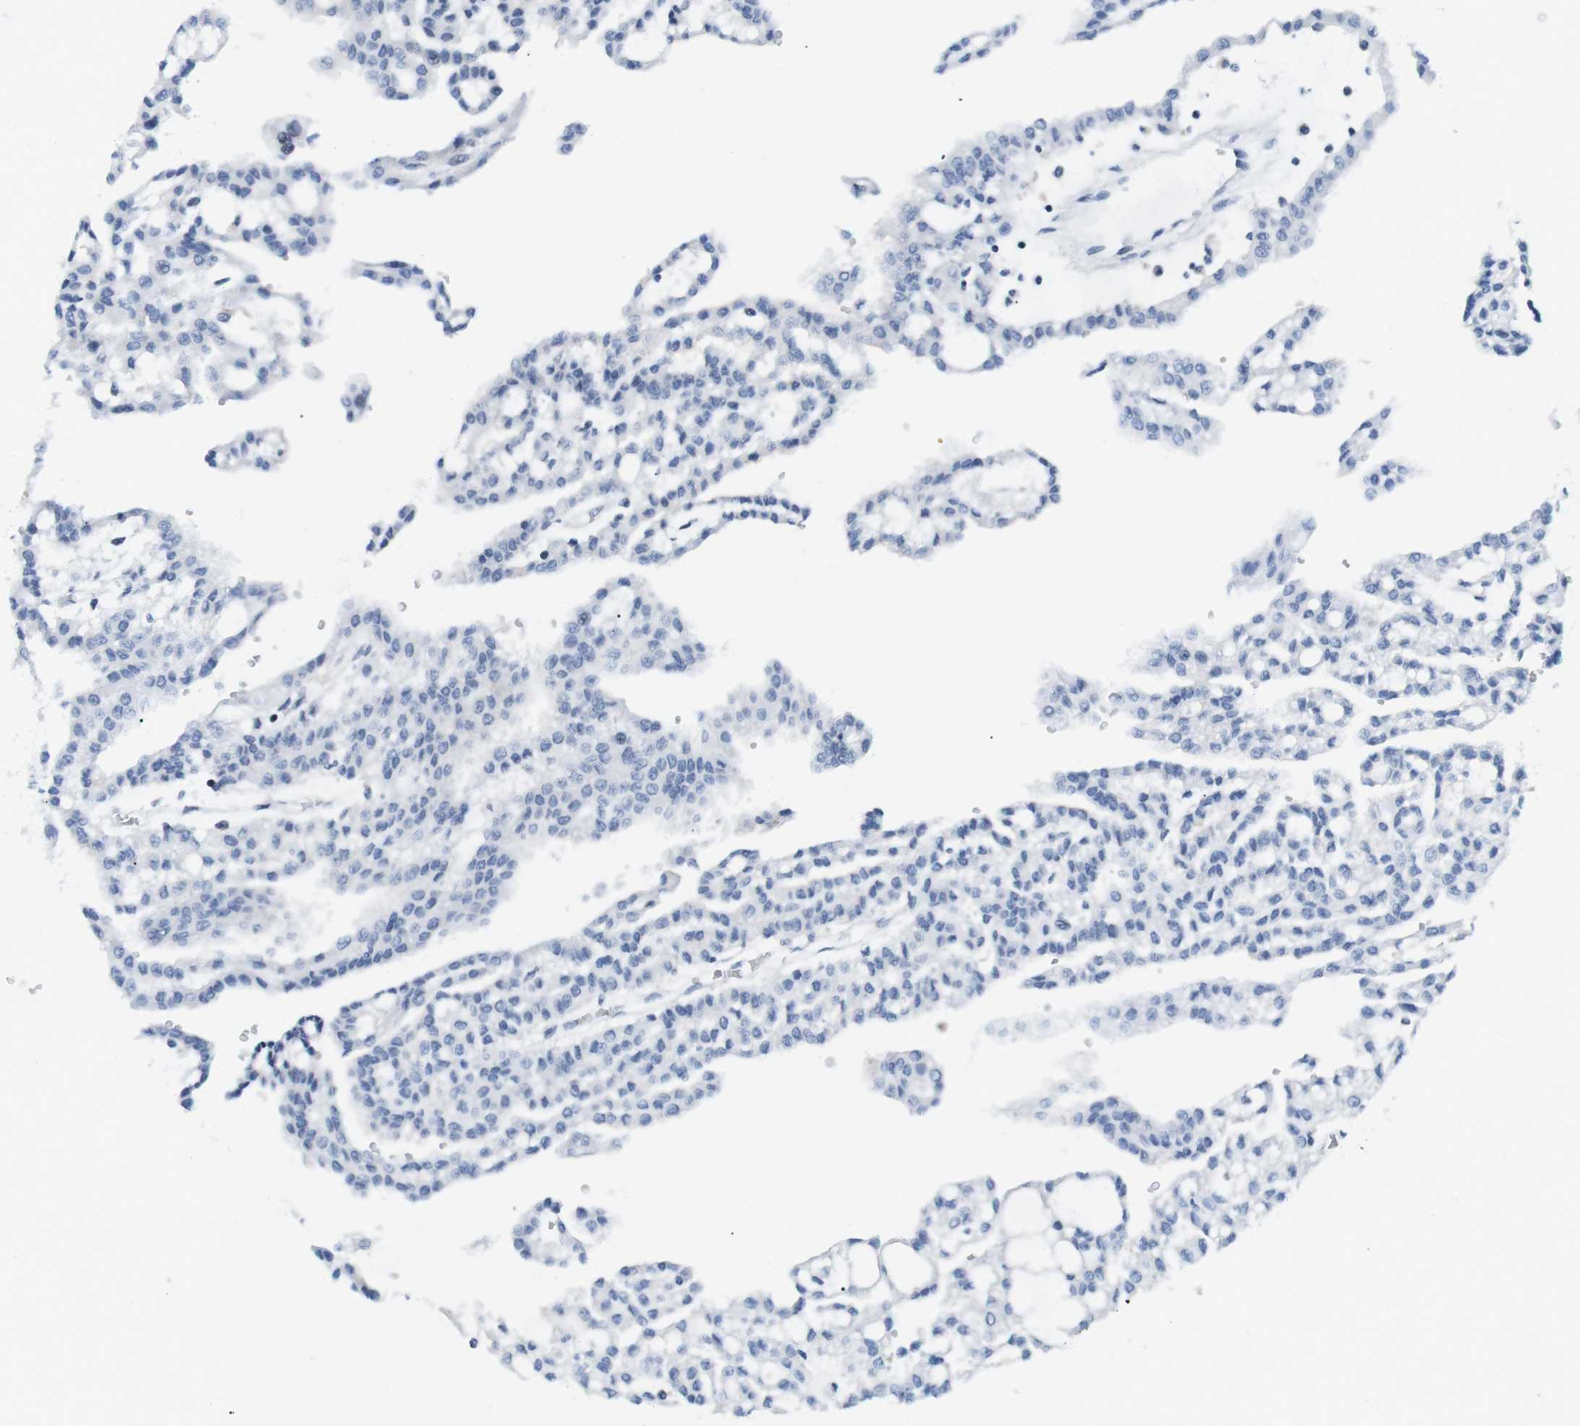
{"staining": {"intensity": "negative", "quantity": "none", "location": "none"}, "tissue": "renal cancer", "cell_type": "Tumor cells", "image_type": "cancer", "snomed": [{"axis": "morphology", "description": "Adenocarcinoma, NOS"}, {"axis": "topography", "description": "Kidney"}], "caption": "This micrograph is of renal cancer stained with immunohistochemistry (IHC) to label a protein in brown with the nuclei are counter-stained blue. There is no staining in tumor cells.", "gene": "E2F2", "patient": {"sex": "male", "age": 63}}